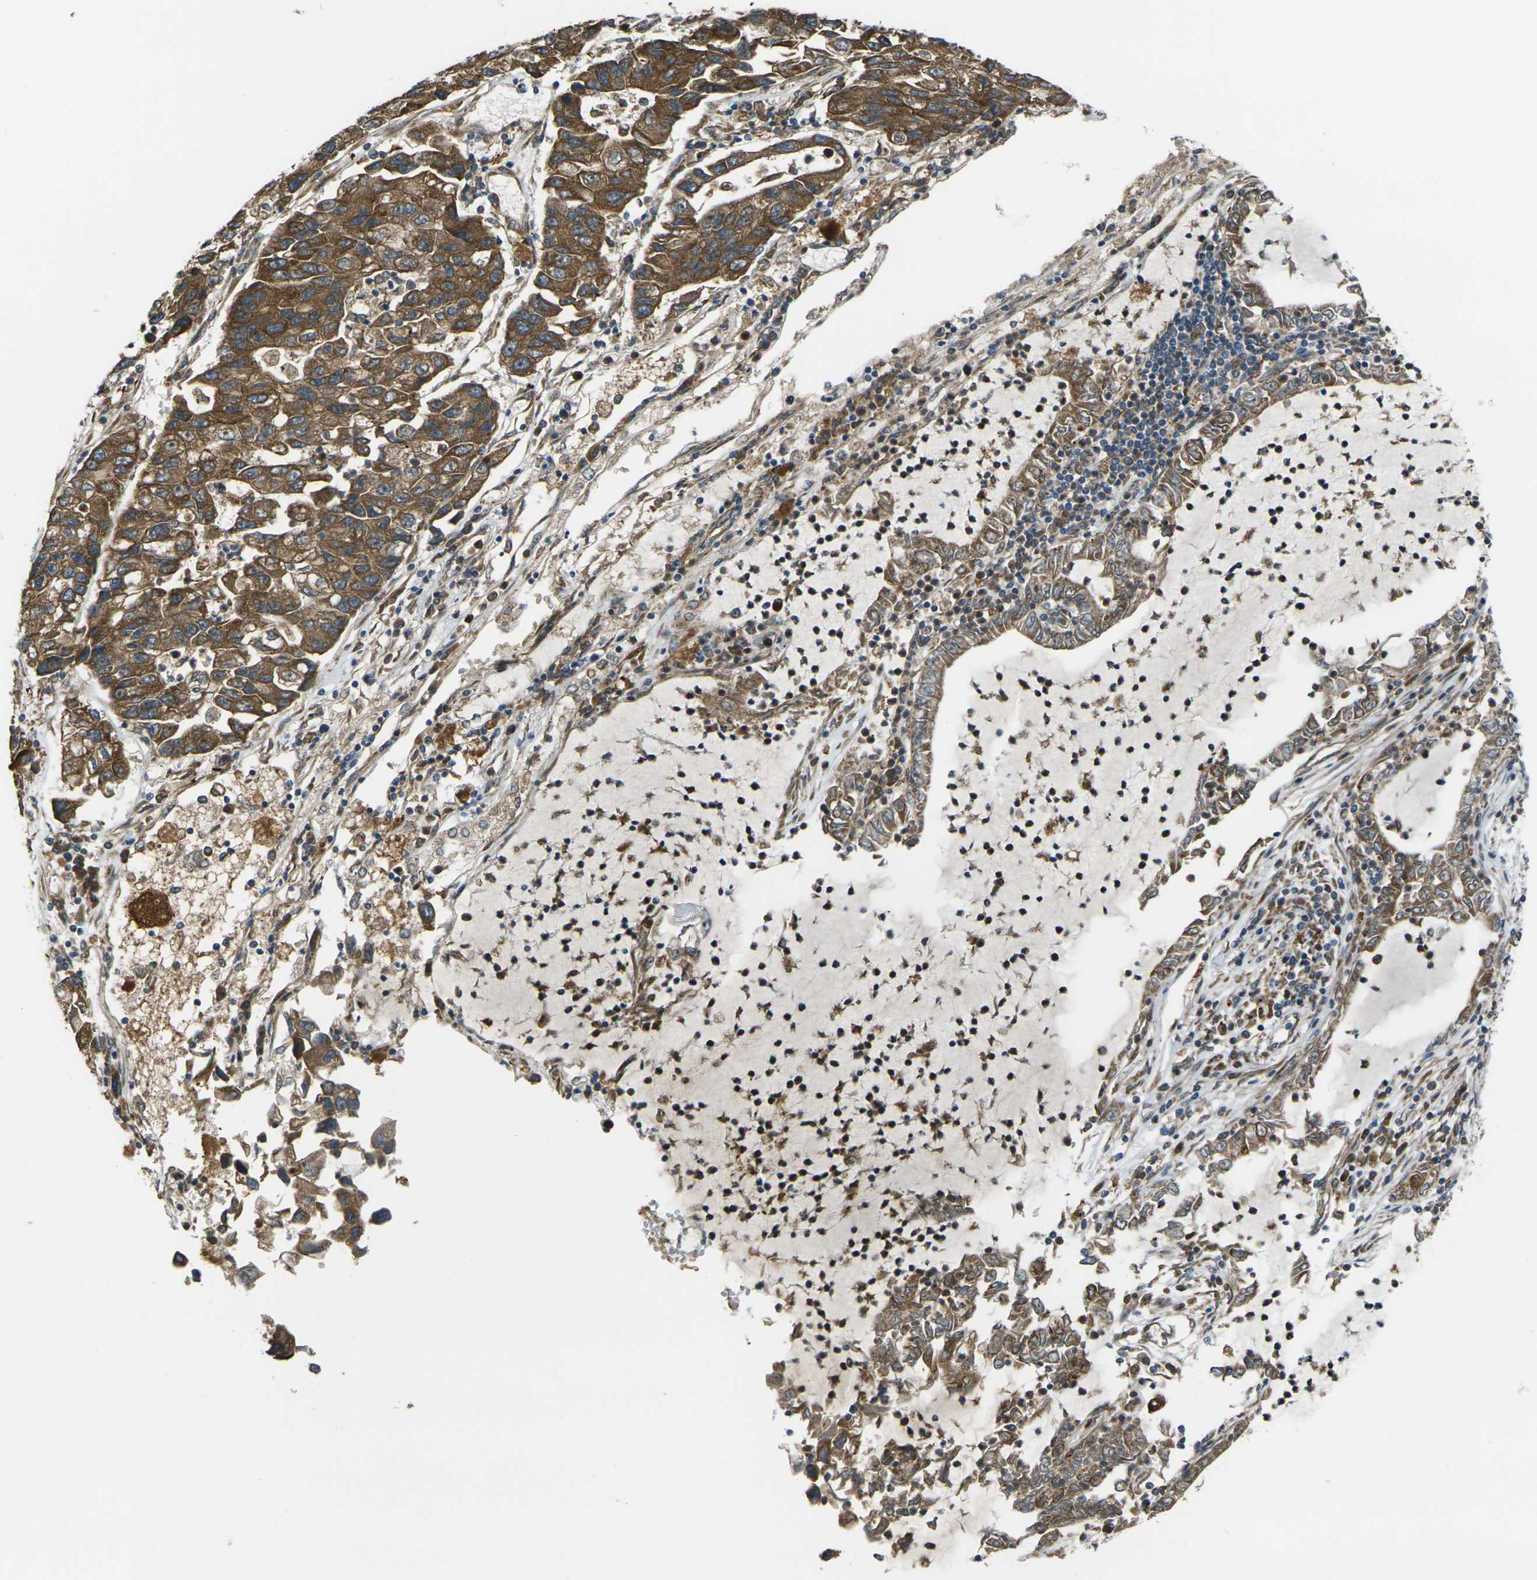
{"staining": {"intensity": "strong", "quantity": ">75%", "location": "cytoplasmic/membranous"}, "tissue": "lung cancer", "cell_type": "Tumor cells", "image_type": "cancer", "snomed": [{"axis": "morphology", "description": "Adenocarcinoma, NOS"}, {"axis": "topography", "description": "Lung"}], "caption": "Lung cancer stained for a protein (brown) reveals strong cytoplasmic/membranous positive staining in approximately >75% of tumor cells.", "gene": "FZD1", "patient": {"sex": "female", "age": 51}}